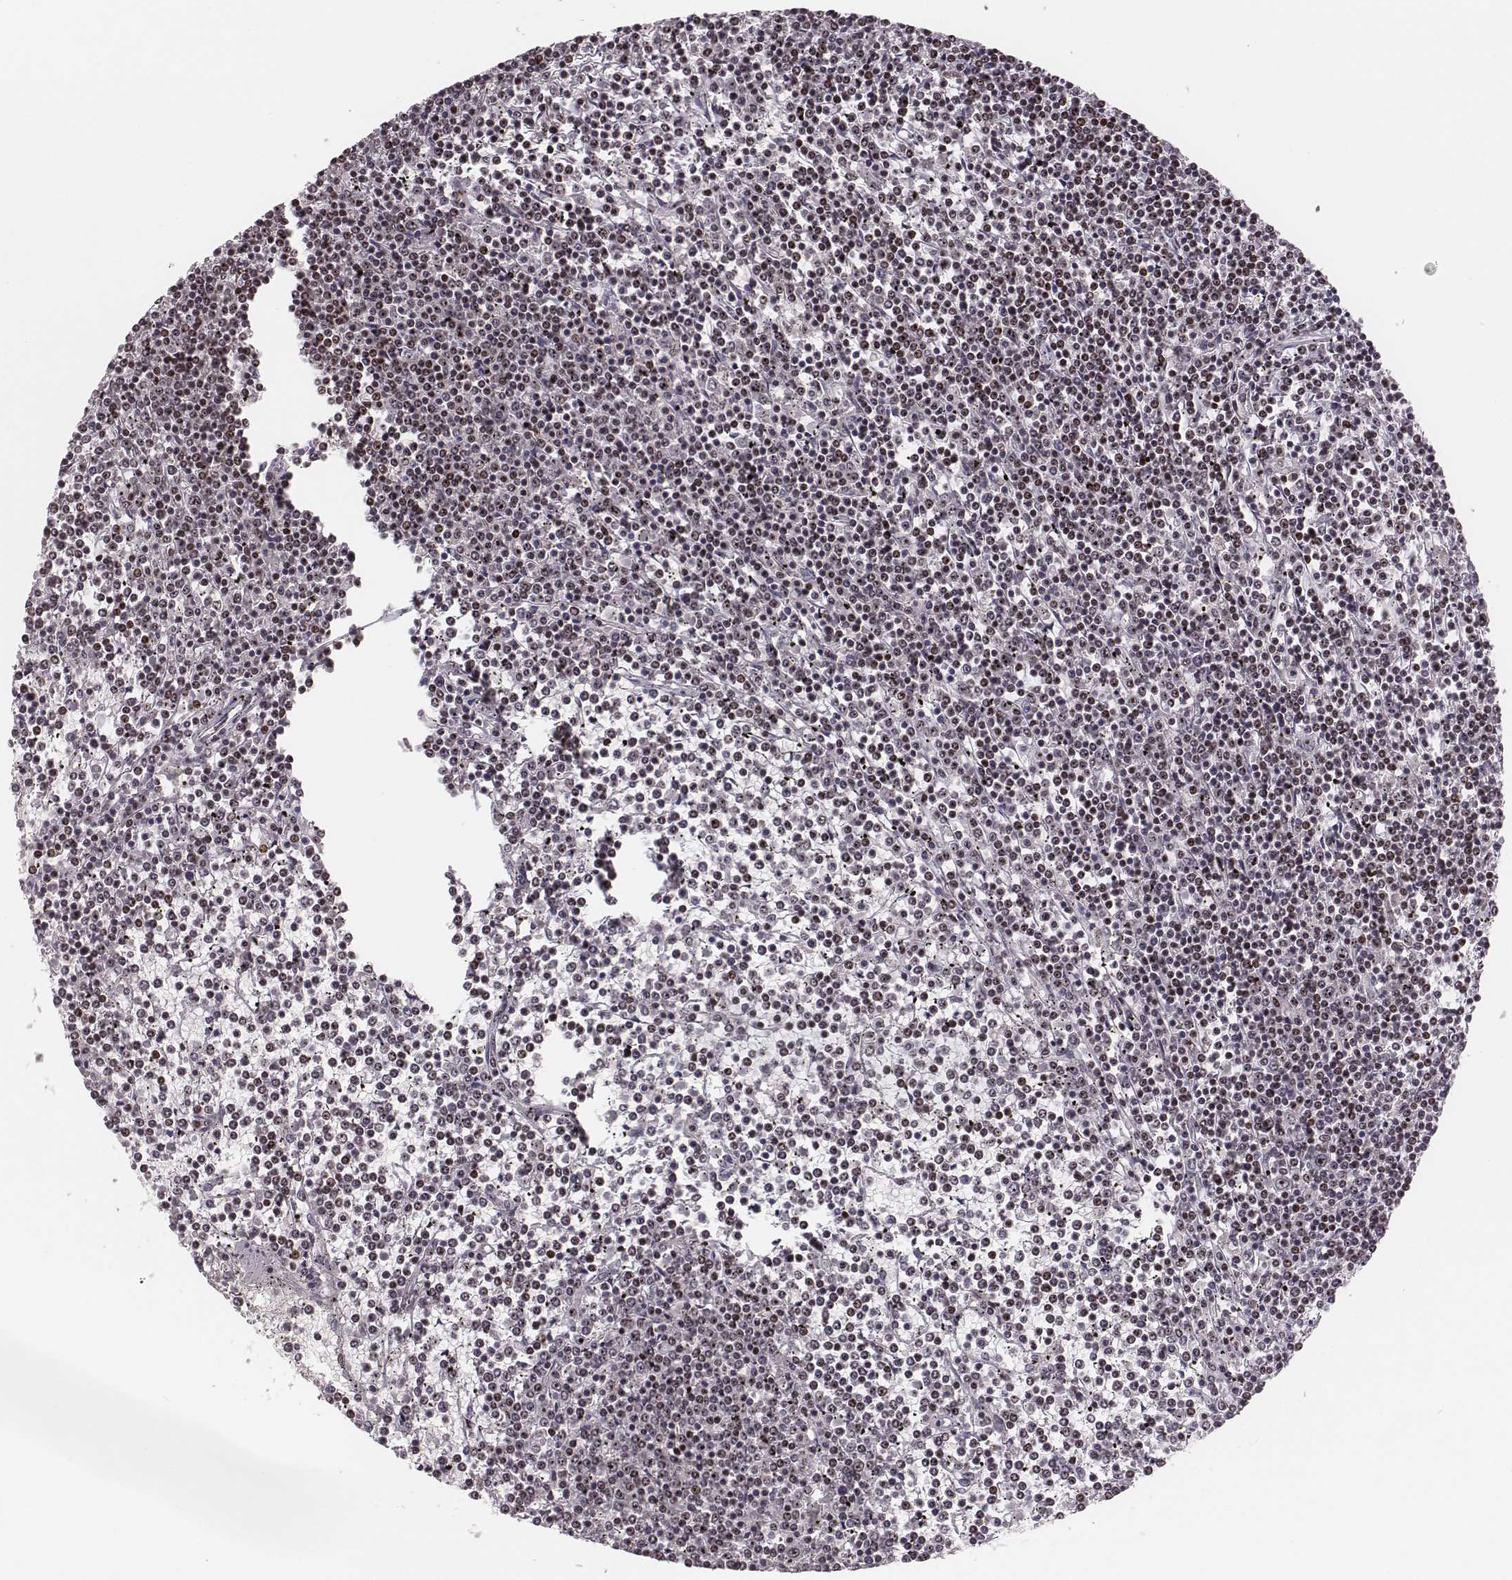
{"staining": {"intensity": "moderate", "quantity": ">75%", "location": "nuclear"}, "tissue": "lymphoma", "cell_type": "Tumor cells", "image_type": "cancer", "snomed": [{"axis": "morphology", "description": "Malignant lymphoma, non-Hodgkin's type, Low grade"}, {"axis": "topography", "description": "Spleen"}], "caption": "Protein positivity by immunohistochemistry reveals moderate nuclear staining in approximately >75% of tumor cells in malignant lymphoma, non-Hodgkin's type (low-grade). Ihc stains the protein in brown and the nuclei are stained blue.", "gene": "NOP56", "patient": {"sex": "female", "age": 19}}